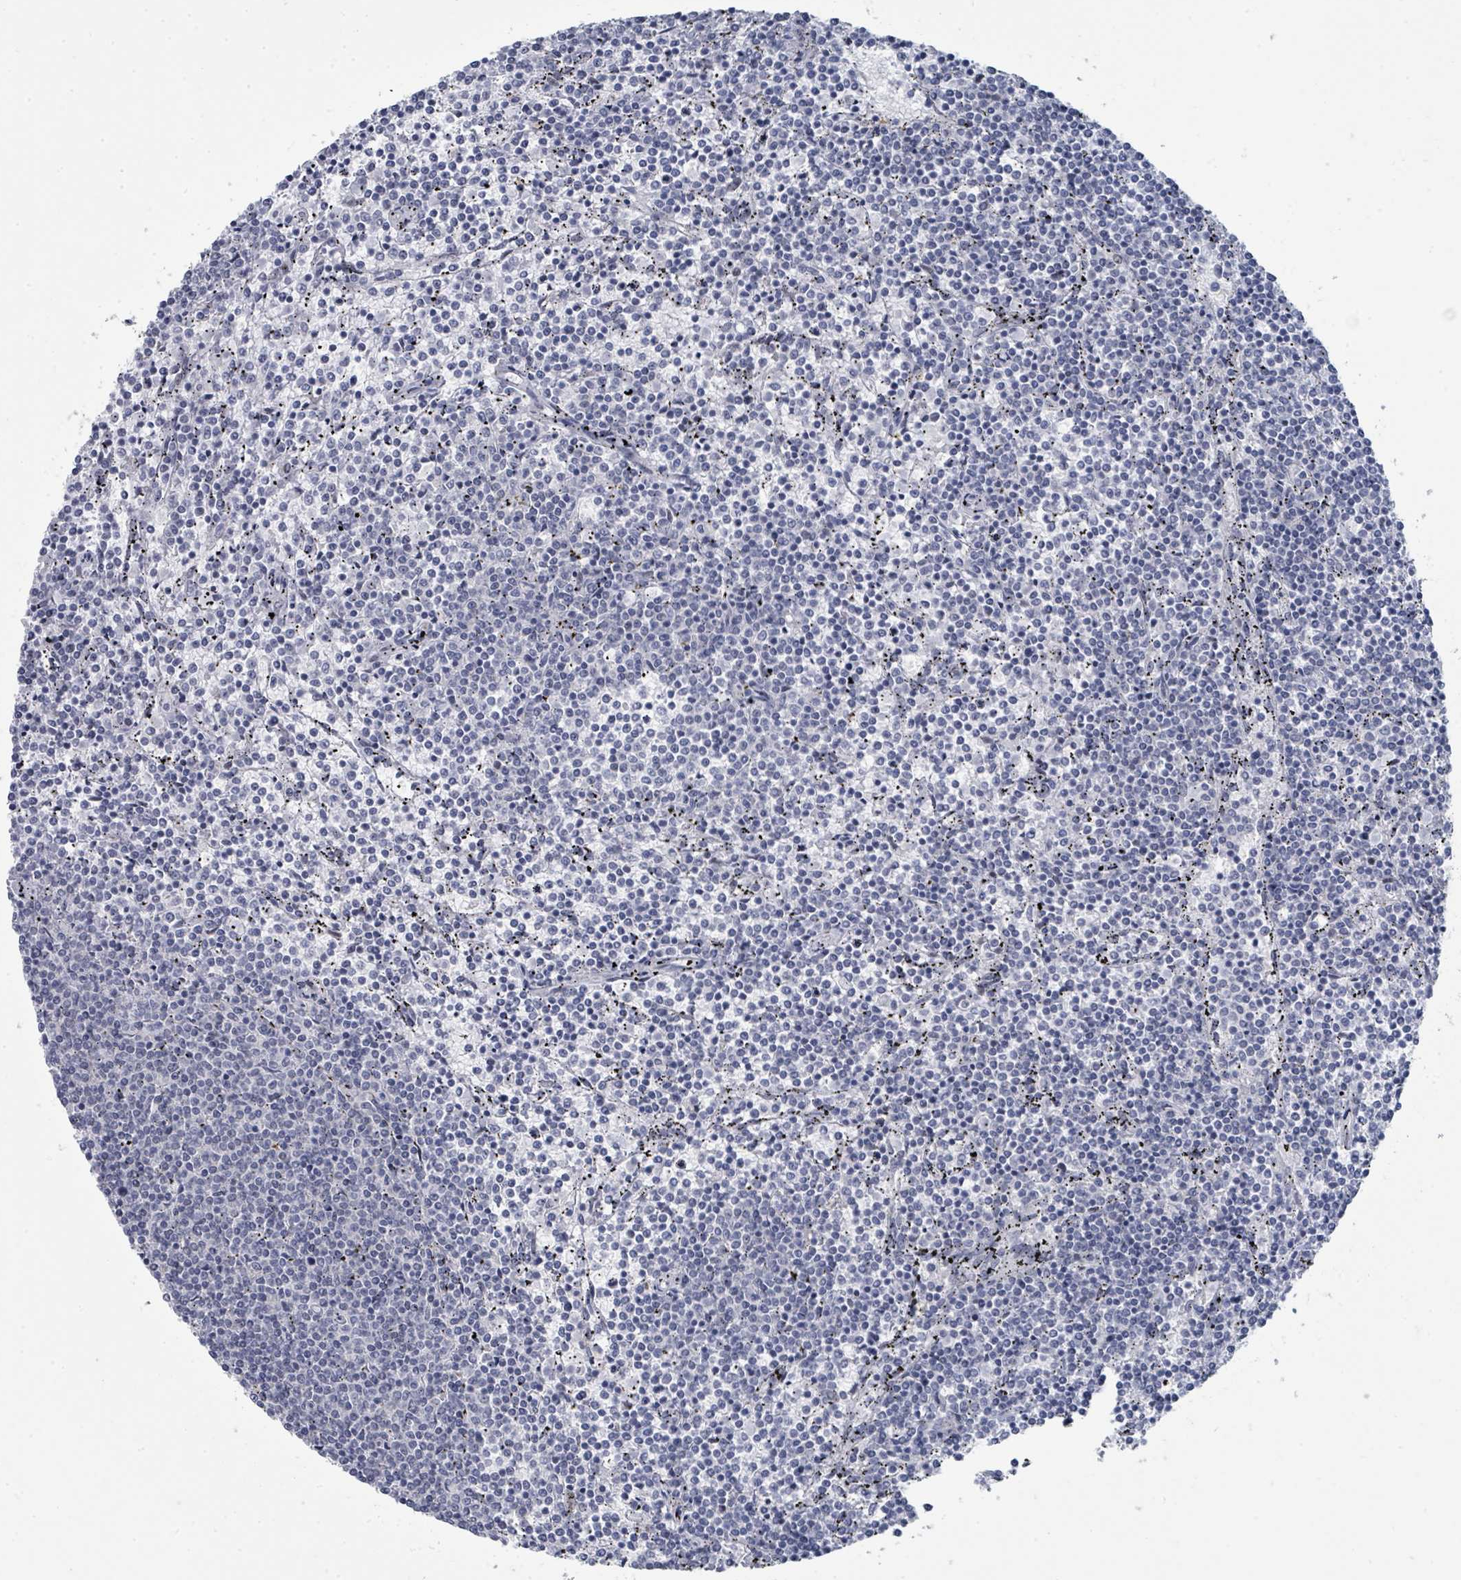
{"staining": {"intensity": "negative", "quantity": "none", "location": "none"}, "tissue": "lymphoma", "cell_type": "Tumor cells", "image_type": "cancer", "snomed": [{"axis": "morphology", "description": "Malignant lymphoma, non-Hodgkin's type, Low grade"}, {"axis": "topography", "description": "Spleen"}], "caption": "The immunohistochemistry (IHC) micrograph has no significant staining in tumor cells of malignant lymphoma, non-Hodgkin's type (low-grade) tissue. (Stains: DAB immunohistochemistry (IHC) with hematoxylin counter stain, Microscopy: brightfield microscopy at high magnification).", "gene": "CT45A5", "patient": {"sex": "female", "age": 50}}